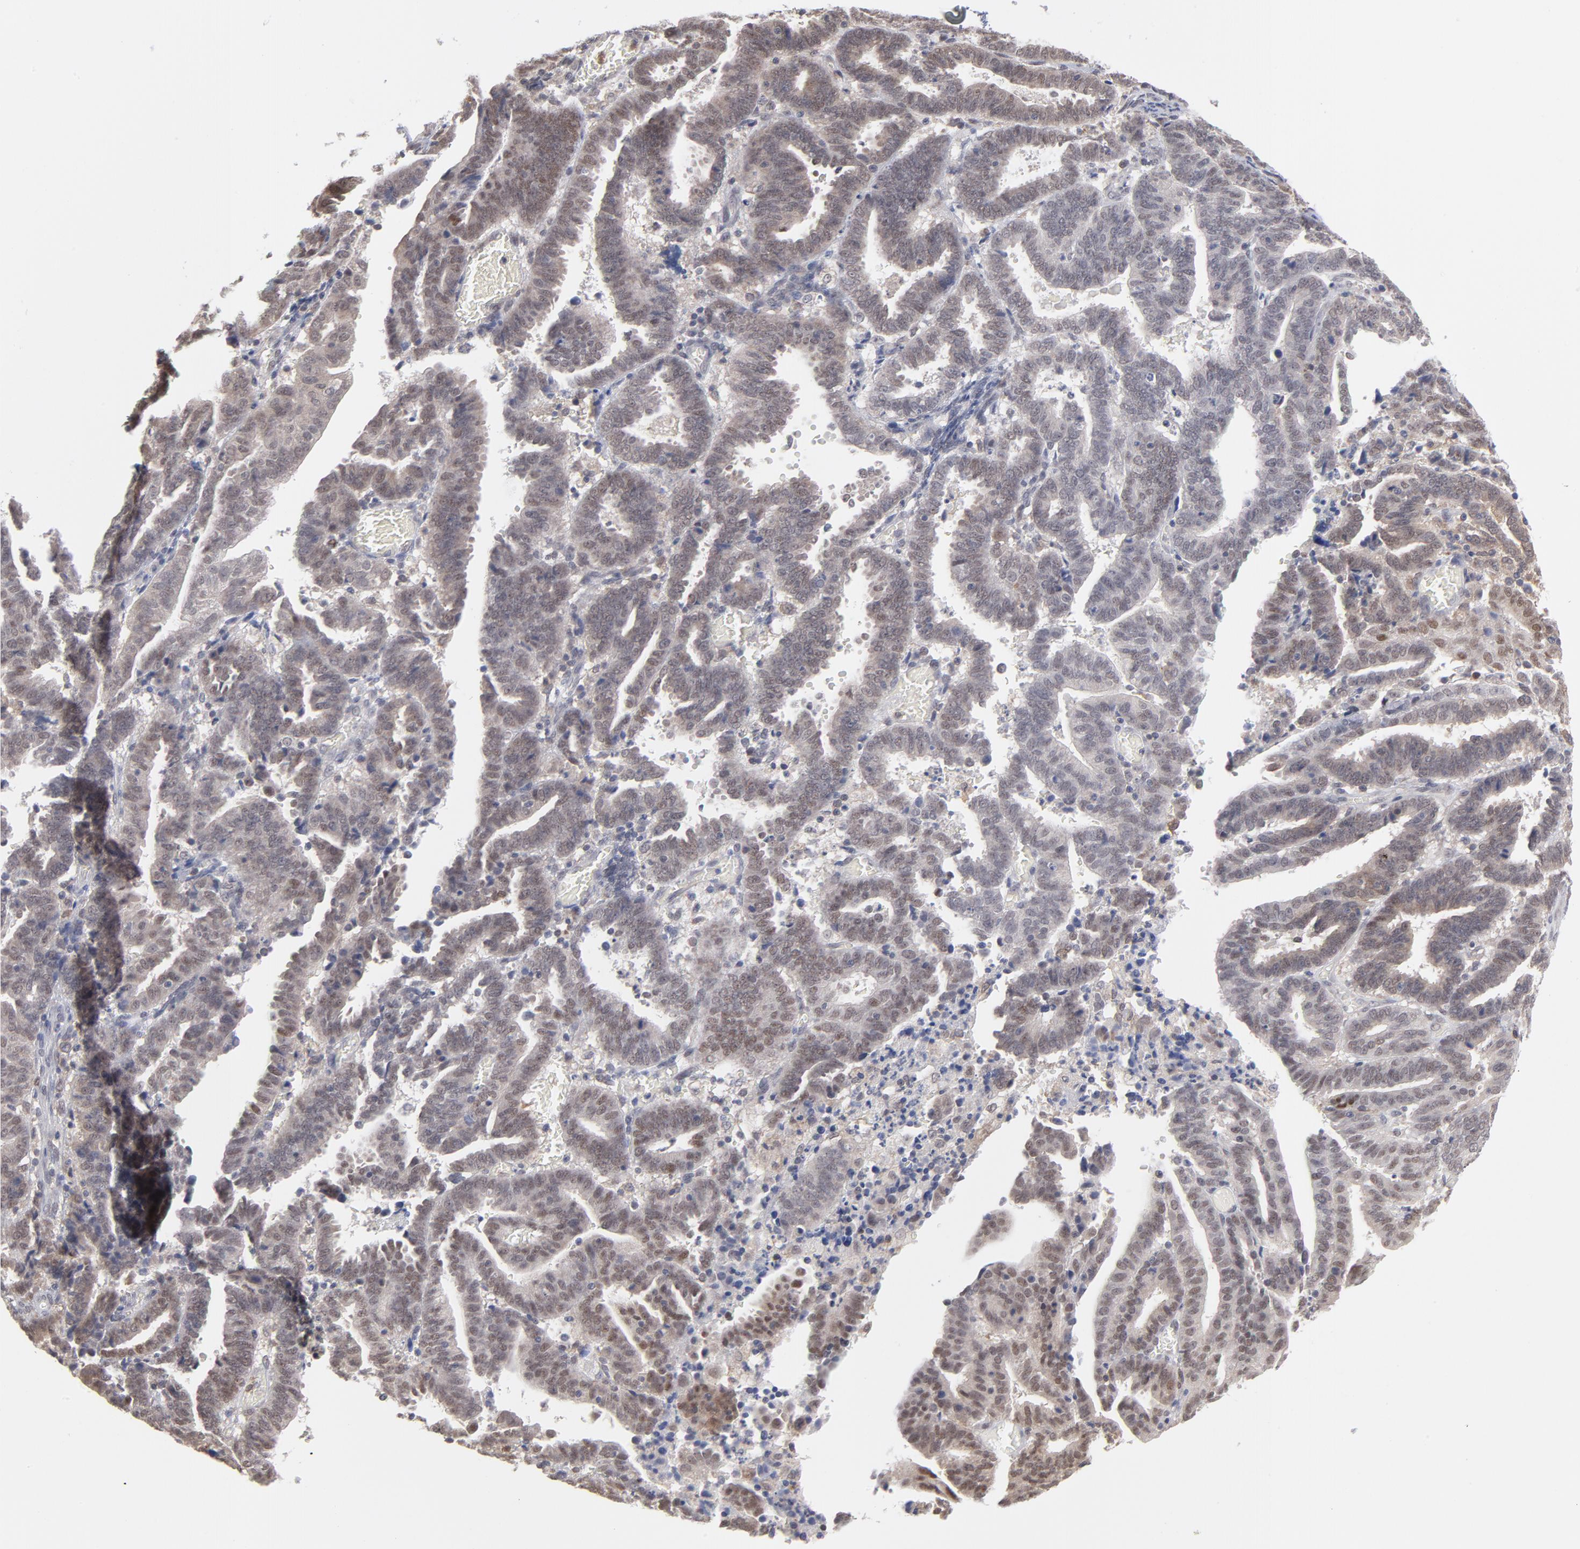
{"staining": {"intensity": "weak", "quantity": "25%-75%", "location": "nuclear"}, "tissue": "endometrial cancer", "cell_type": "Tumor cells", "image_type": "cancer", "snomed": [{"axis": "morphology", "description": "Adenocarcinoma, NOS"}, {"axis": "topography", "description": "Uterus"}], "caption": "Protein expression analysis of human endometrial adenocarcinoma reveals weak nuclear expression in about 25%-75% of tumor cells.", "gene": "OAS1", "patient": {"sex": "female", "age": 83}}